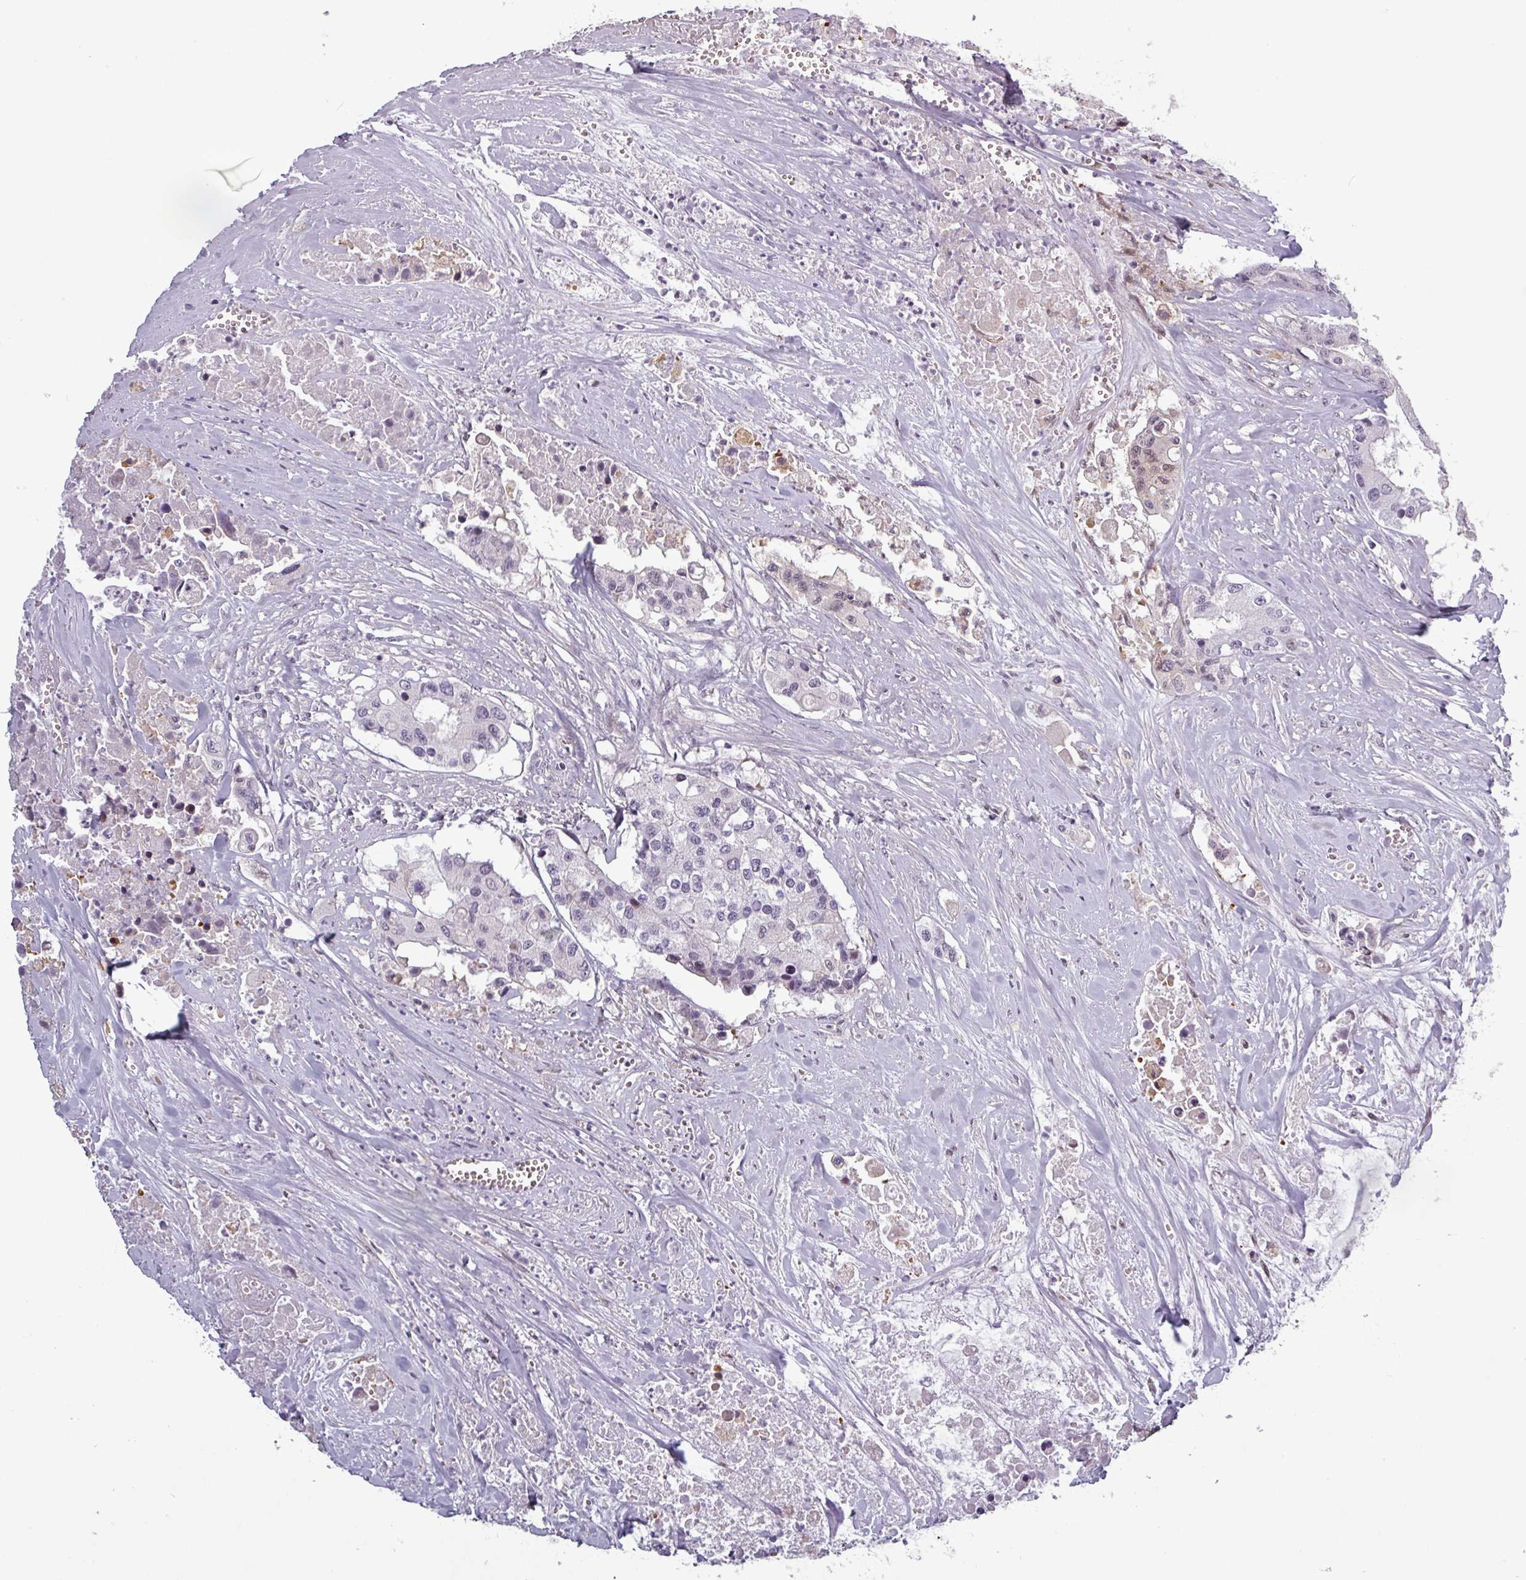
{"staining": {"intensity": "negative", "quantity": "none", "location": "none"}, "tissue": "colorectal cancer", "cell_type": "Tumor cells", "image_type": "cancer", "snomed": [{"axis": "morphology", "description": "Adenocarcinoma, NOS"}, {"axis": "topography", "description": "Colon"}], "caption": "The micrograph reveals no significant positivity in tumor cells of colorectal cancer.", "gene": "PRAMEF12", "patient": {"sex": "male", "age": 77}}